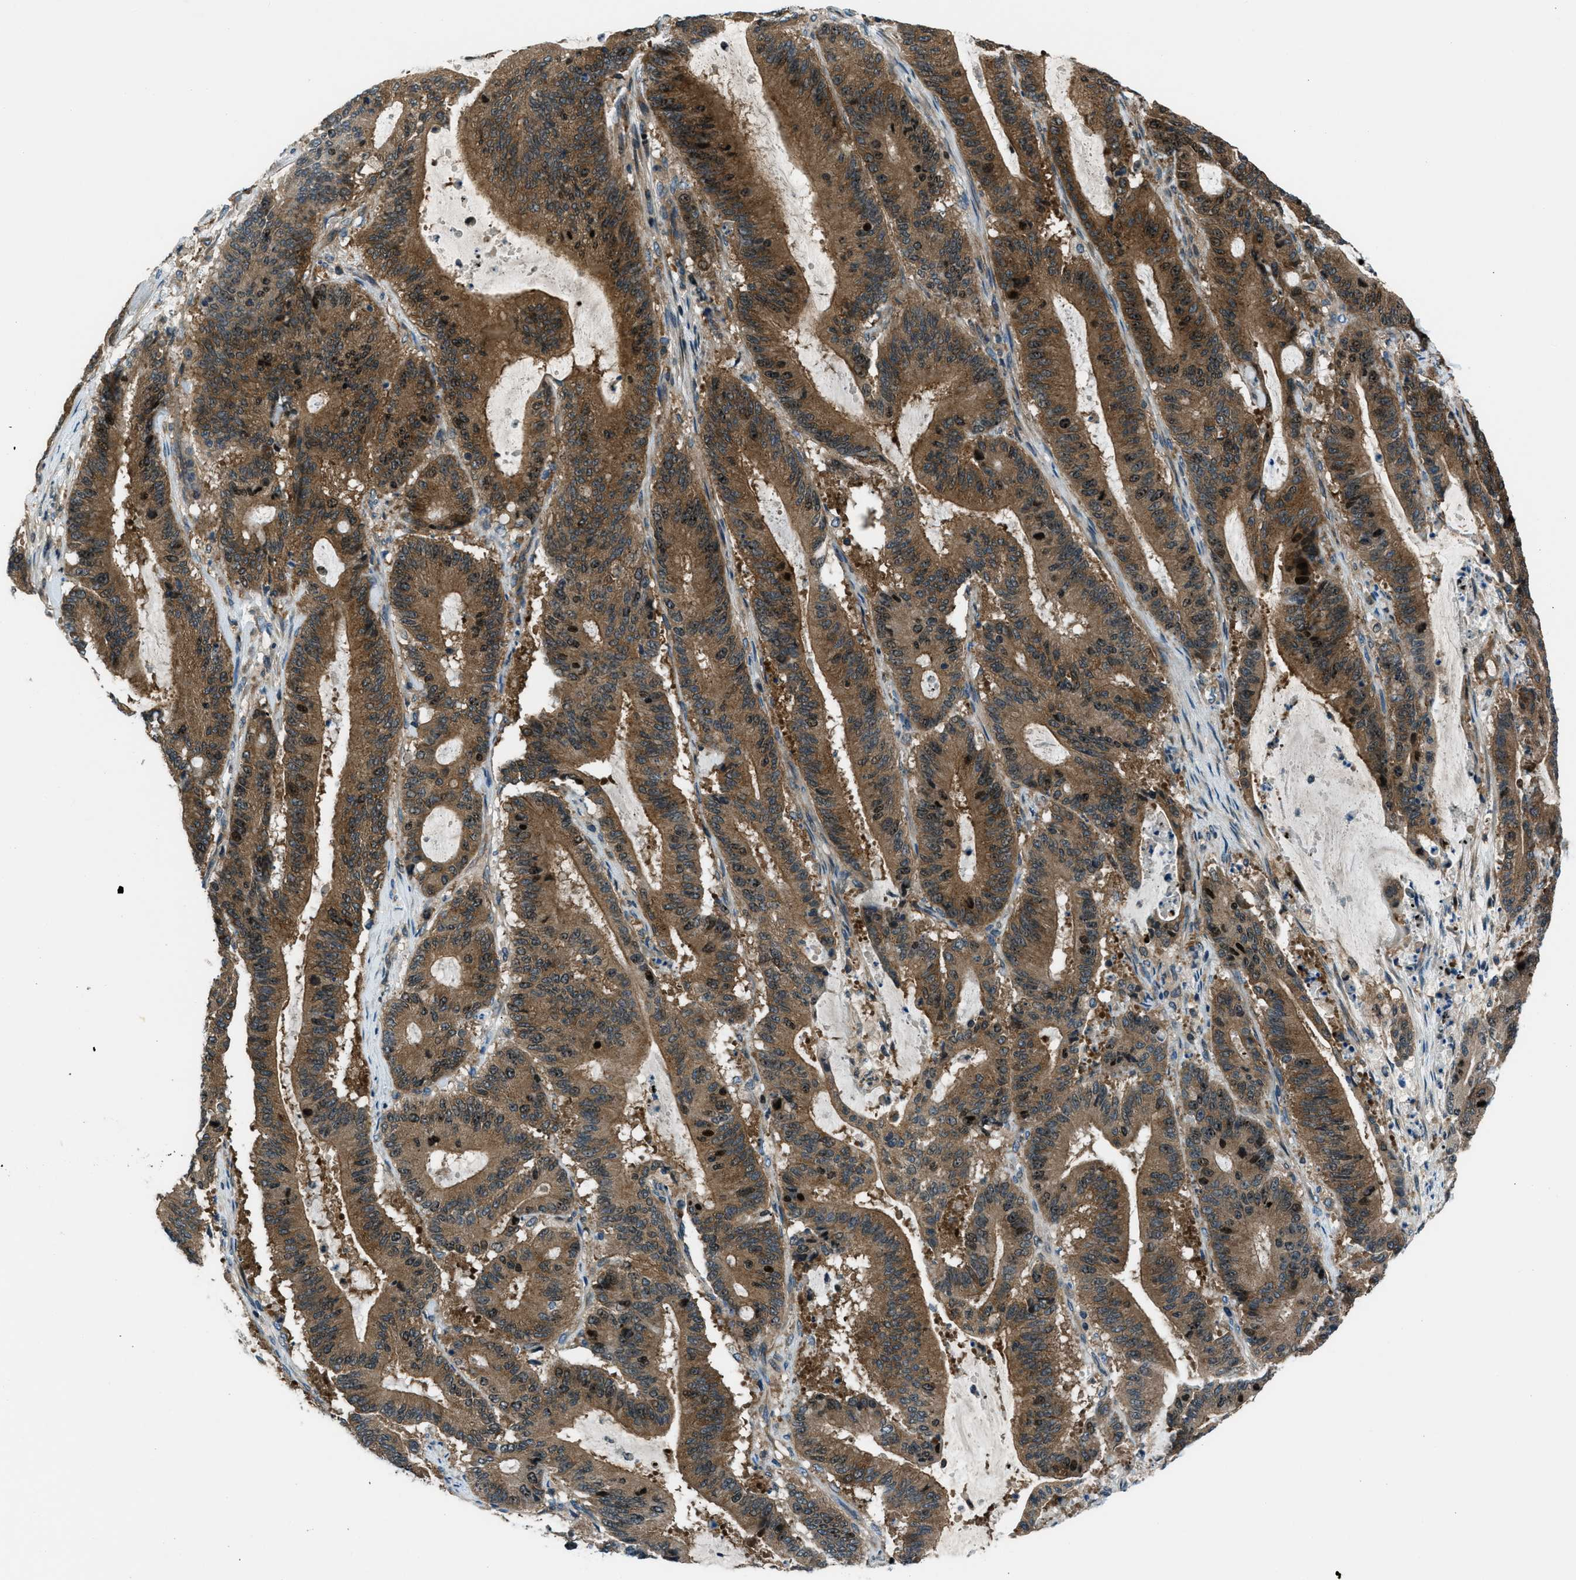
{"staining": {"intensity": "strong", "quantity": ">75%", "location": "cytoplasmic/membranous"}, "tissue": "liver cancer", "cell_type": "Tumor cells", "image_type": "cancer", "snomed": [{"axis": "morphology", "description": "Cholangiocarcinoma"}, {"axis": "topography", "description": "Liver"}], "caption": "Liver cancer (cholangiocarcinoma) tissue exhibits strong cytoplasmic/membranous expression in approximately >75% of tumor cells, visualized by immunohistochemistry.", "gene": "ARFGAP2", "patient": {"sex": "female", "age": 73}}